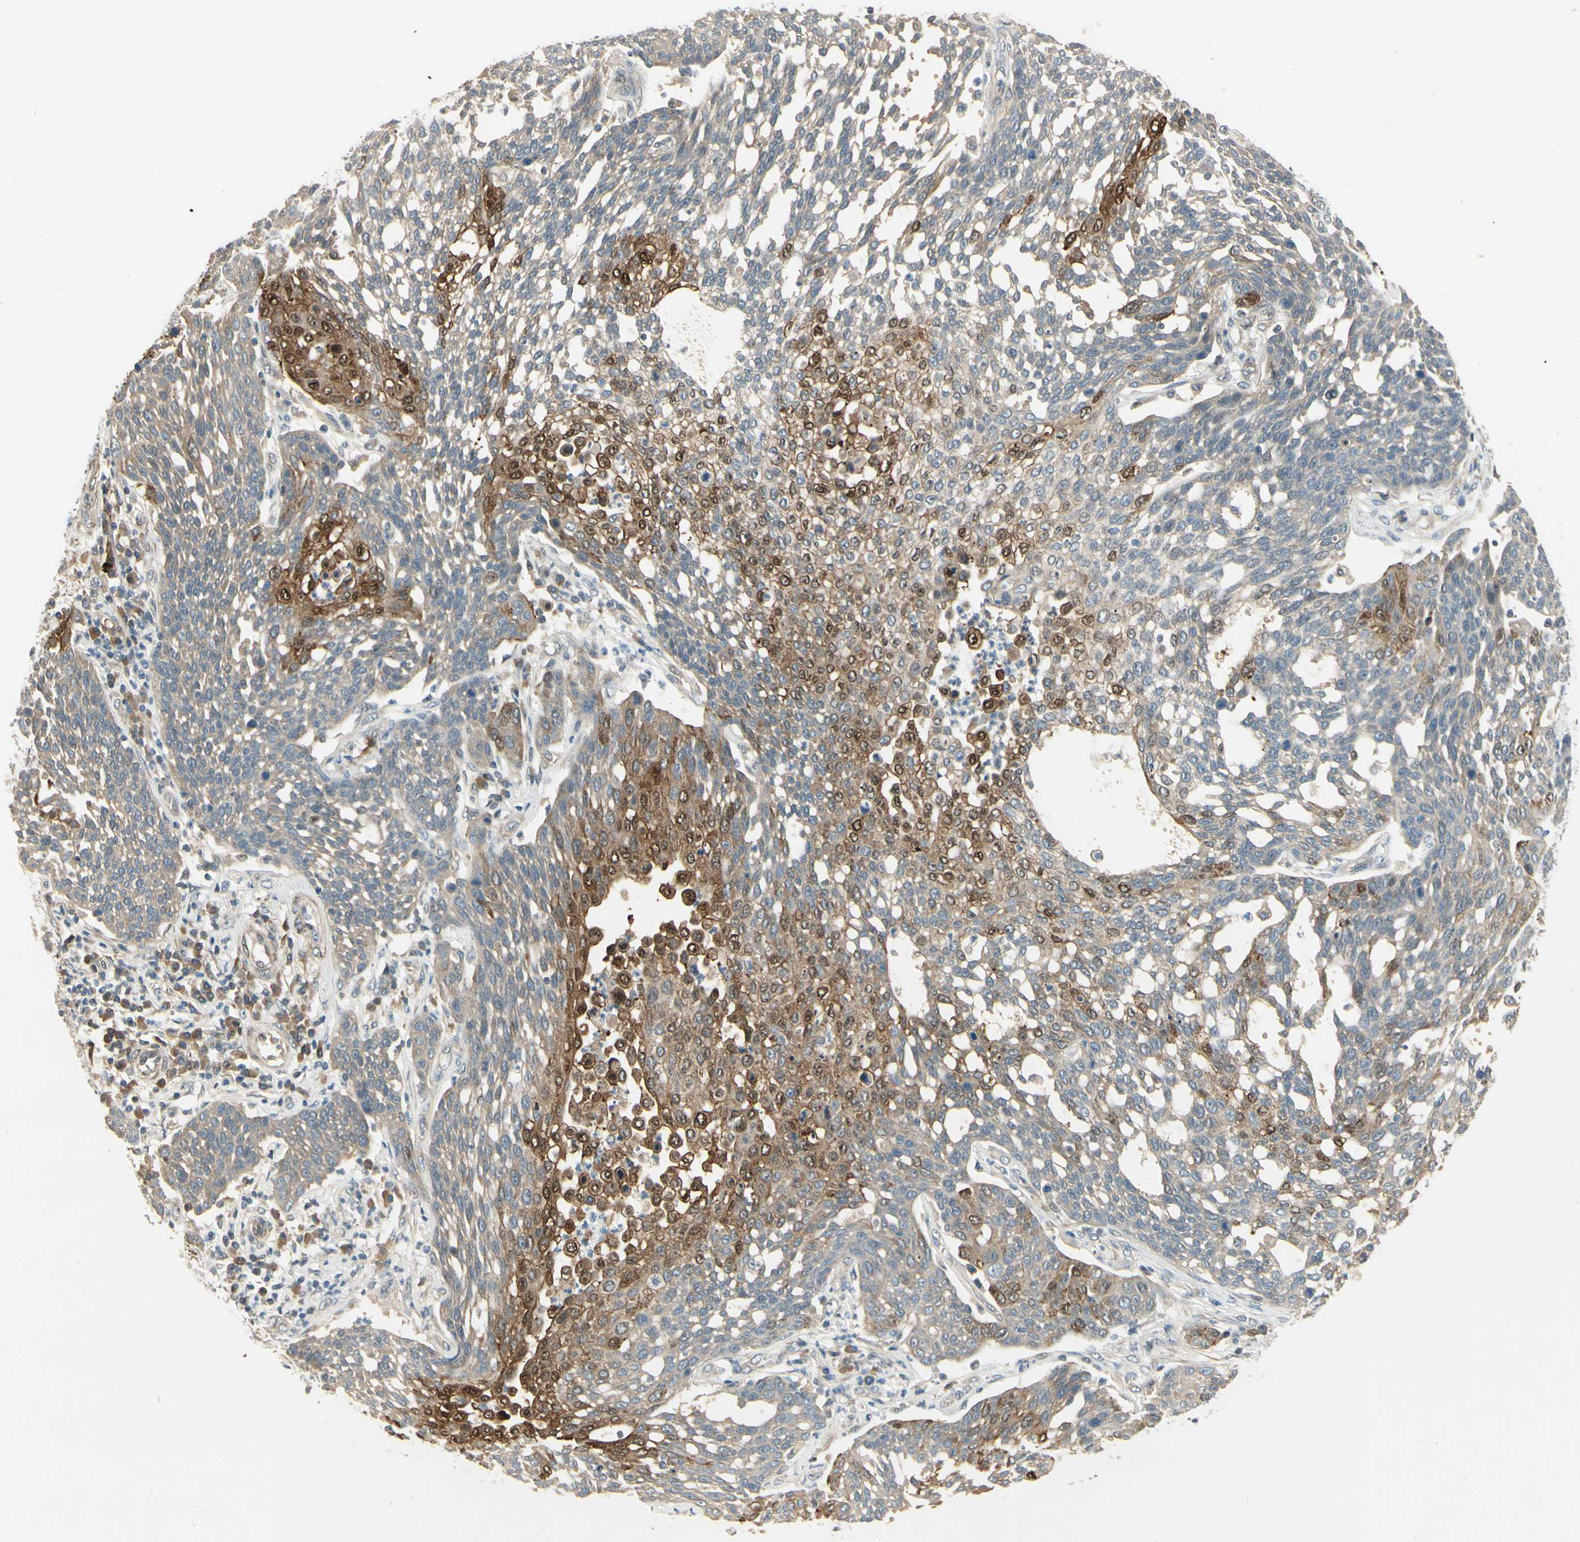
{"staining": {"intensity": "strong", "quantity": "<25%", "location": "cytoplasmic/membranous,nuclear"}, "tissue": "cervical cancer", "cell_type": "Tumor cells", "image_type": "cancer", "snomed": [{"axis": "morphology", "description": "Squamous cell carcinoma, NOS"}, {"axis": "topography", "description": "Cervix"}], "caption": "A micrograph of cervical cancer stained for a protein demonstrates strong cytoplasmic/membranous and nuclear brown staining in tumor cells.", "gene": "EPHB3", "patient": {"sex": "female", "age": 34}}